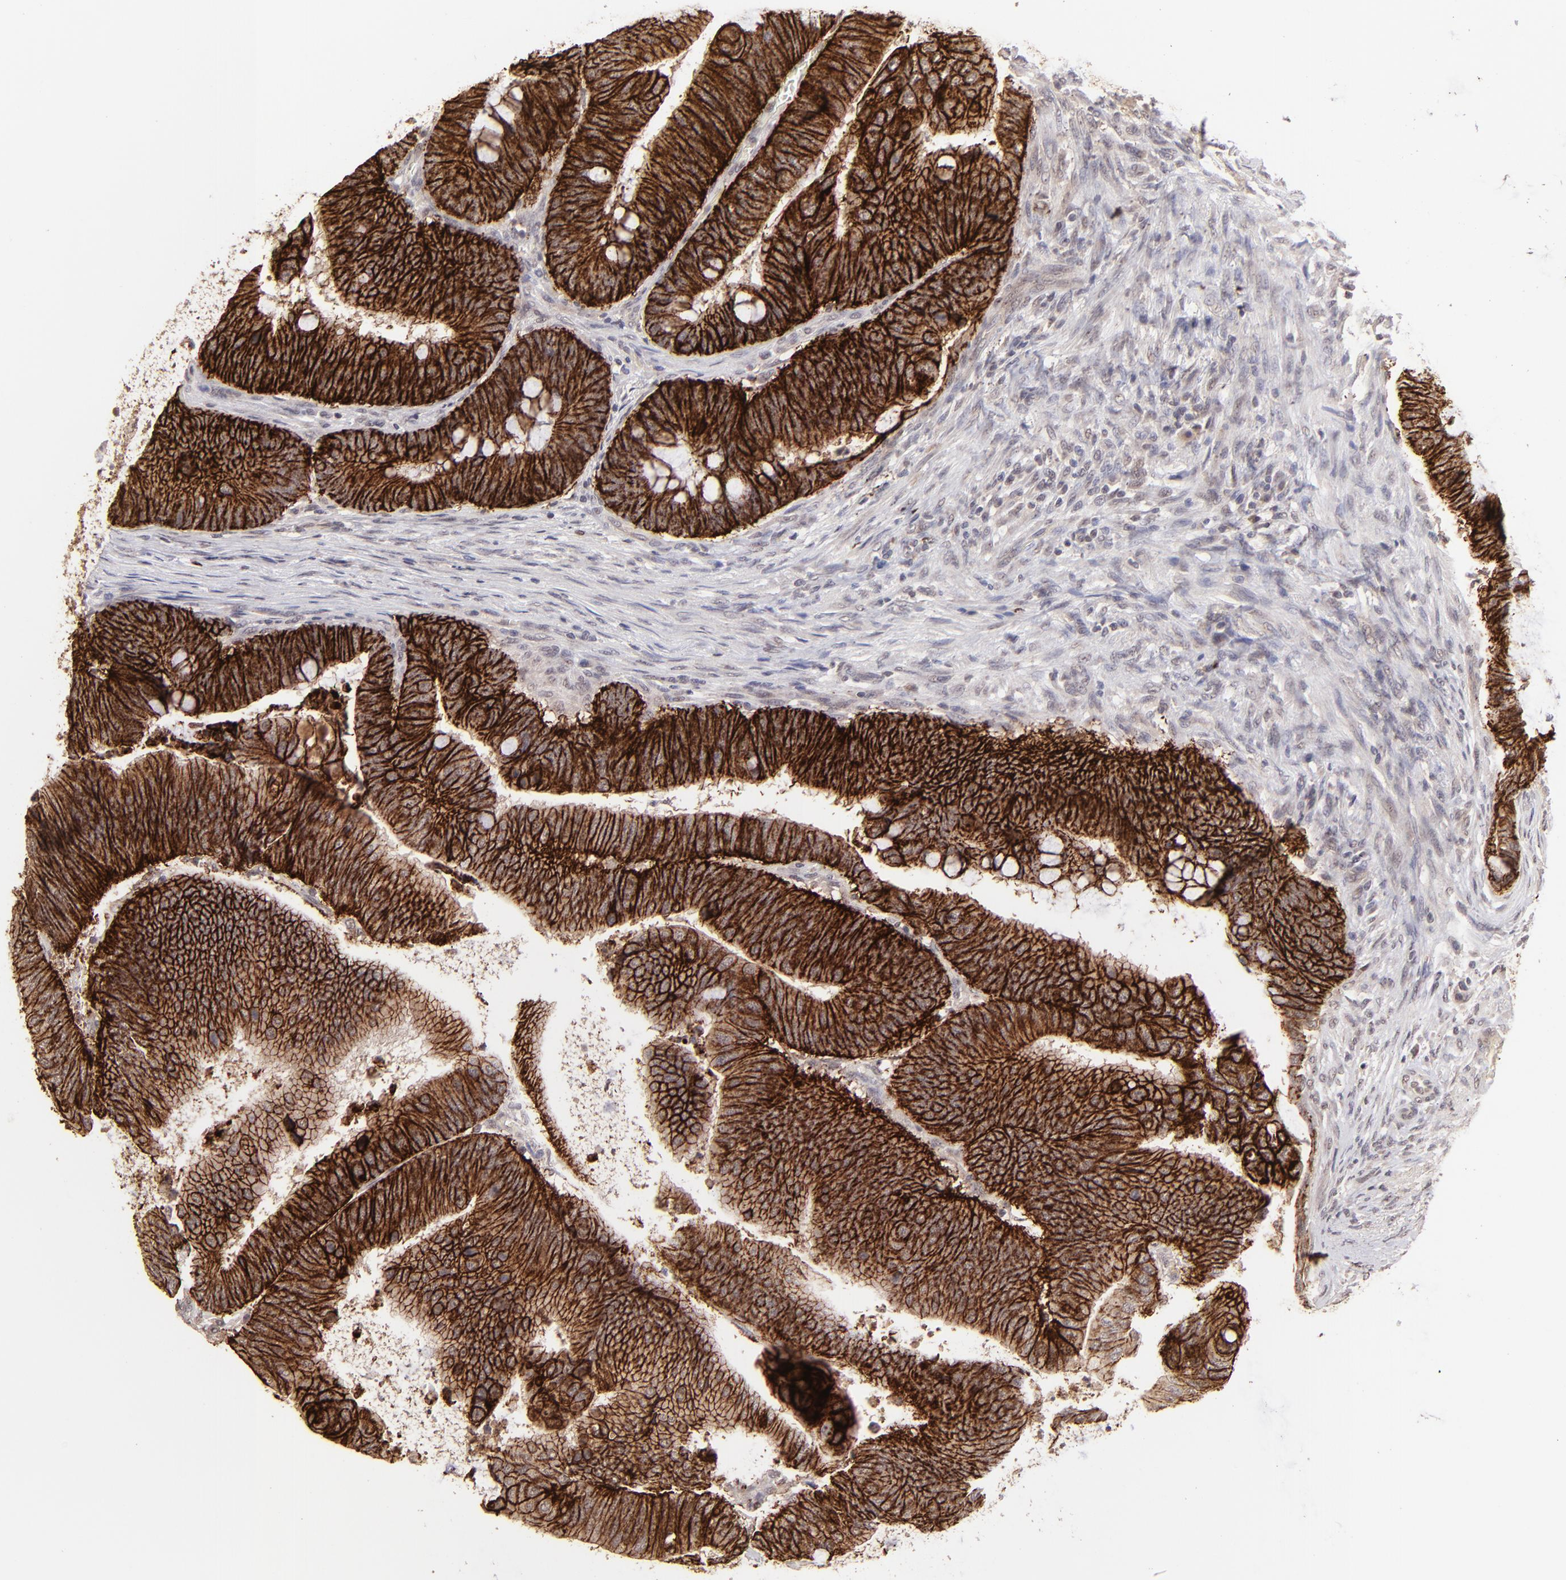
{"staining": {"intensity": "strong", "quantity": ">75%", "location": "cytoplasmic/membranous"}, "tissue": "colorectal cancer", "cell_type": "Tumor cells", "image_type": "cancer", "snomed": [{"axis": "morphology", "description": "Normal tissue, NOS"}, {"axis": "morphology", "description": "Adenocarcinoma, NOS"}, {"axis": "topography", "description": "Rectum"}], "caption": "Immunohistochemistry (IHC) histopathology image of human adenocarcinoma (colorectal) stained for a protein (brown), which displays high levels of strong cytoplasmic/membranous expression in about >75% of tumor cells.", "gene": "CLDN1", "patient": {"sex": "male", "age": 92}}